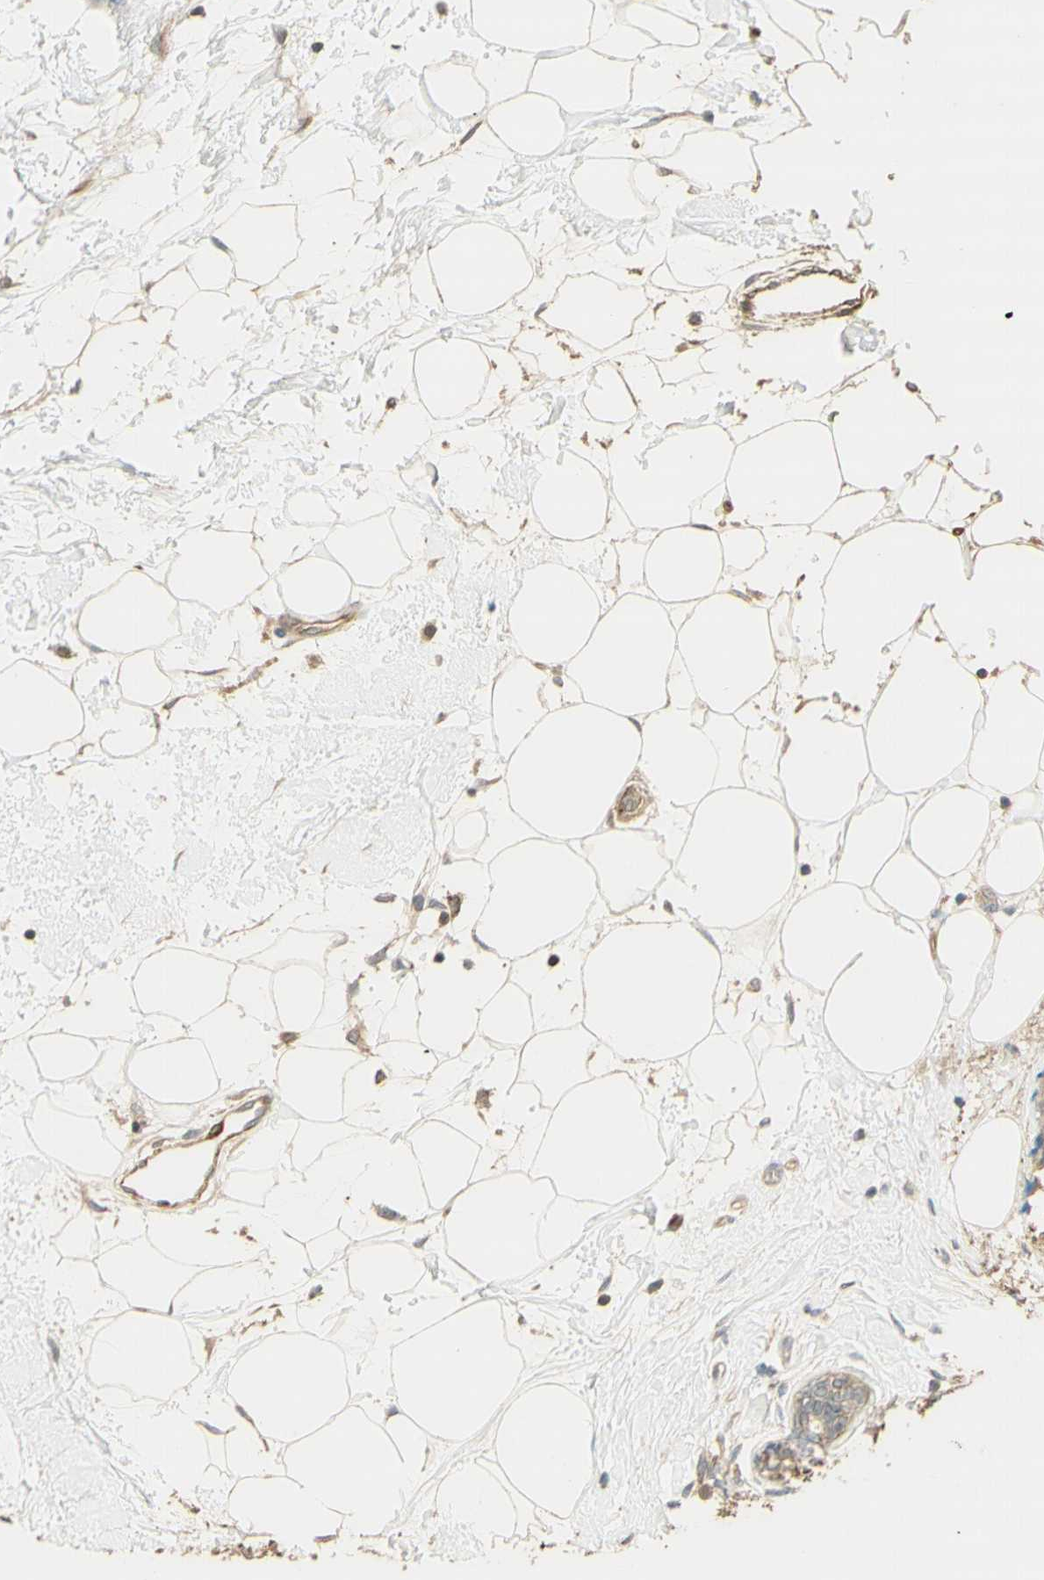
{"staining": {"intensity": "weak", "quantity": ">75%", "location": "cytoplasmic/membranous"}, "tissue": "breast cancer", "cell_type": "Tumor cells", "image_type": "cancer", "snomed": [{"axis": "morphology", "description": "Normal tissue, NOS"}, {"axis": "morphology", "description": "Duct carcinoma"}, {"axis": "topography", "description": "Breast"}], "caption": "Human breast infiltrating ductal carcinoma stained with a brown dye demonstrates weak cytoplasmic/membranous positive staining in about >75% of tumor cells.", "gene": "AGER", "patient": {"sex": "female", "age": 39}}